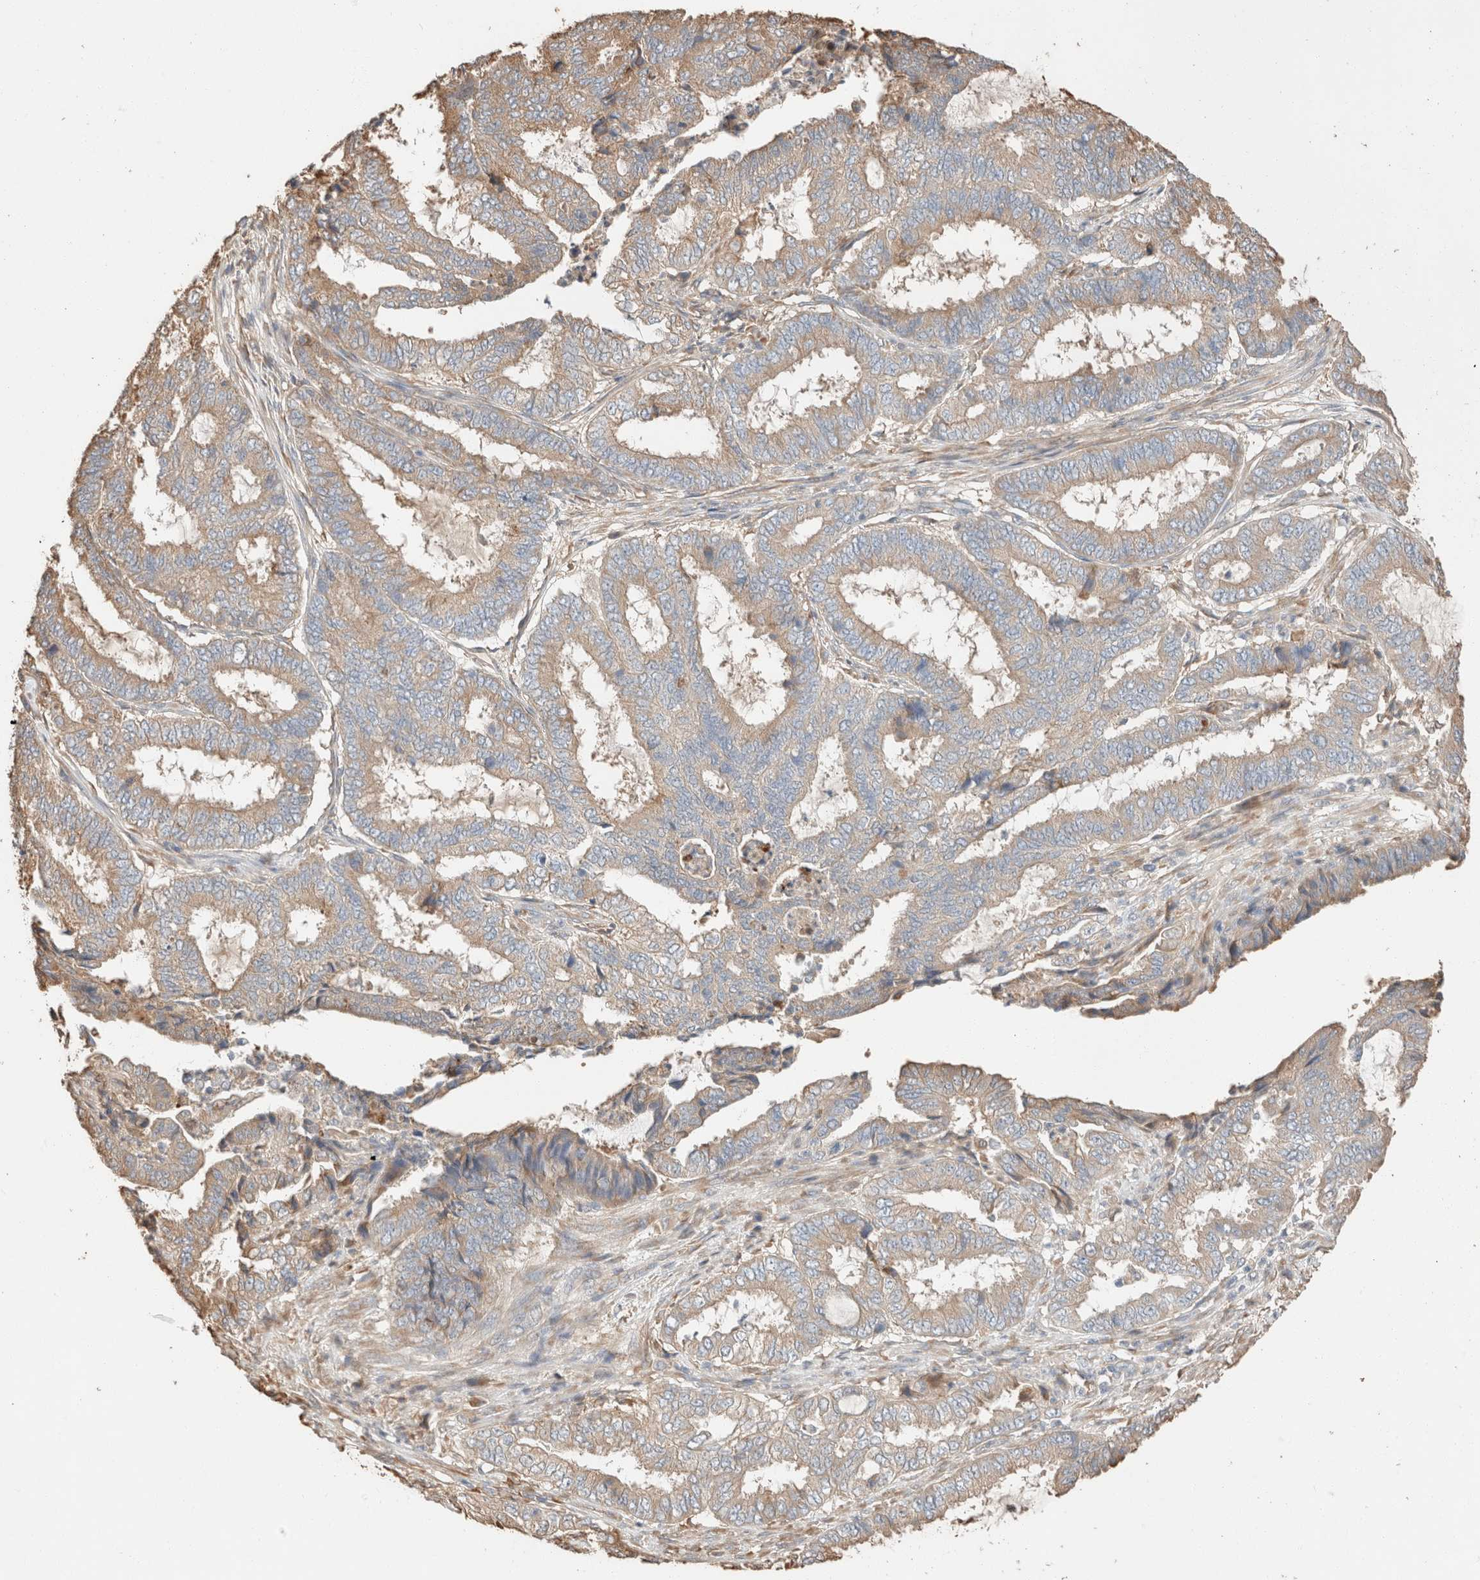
{"staining": {"intensity": "weak", "quantity": ">75%", "location": "cytoplasmic/membranous"}, "tissue": "endometrial cancer", "cell_type": "Tumor cells", "image_type": "cancer", "snomed": [{"axis": "morphology", "description": "Adenocarcinoma, NOS"}, {"axis": "topography", "description": "Endometrium"}], "caption": "Immunohistochemistry (IHC) micrograph of human adenocarcinoma (endometrial) stained for a protein (brown), which demonstrates low levels of weak cytoplasmic/membranous positivity in approximately >75% of tumor cells.", "gene": "TUBD1", "patient": {"sex": "female", "age": 51}}